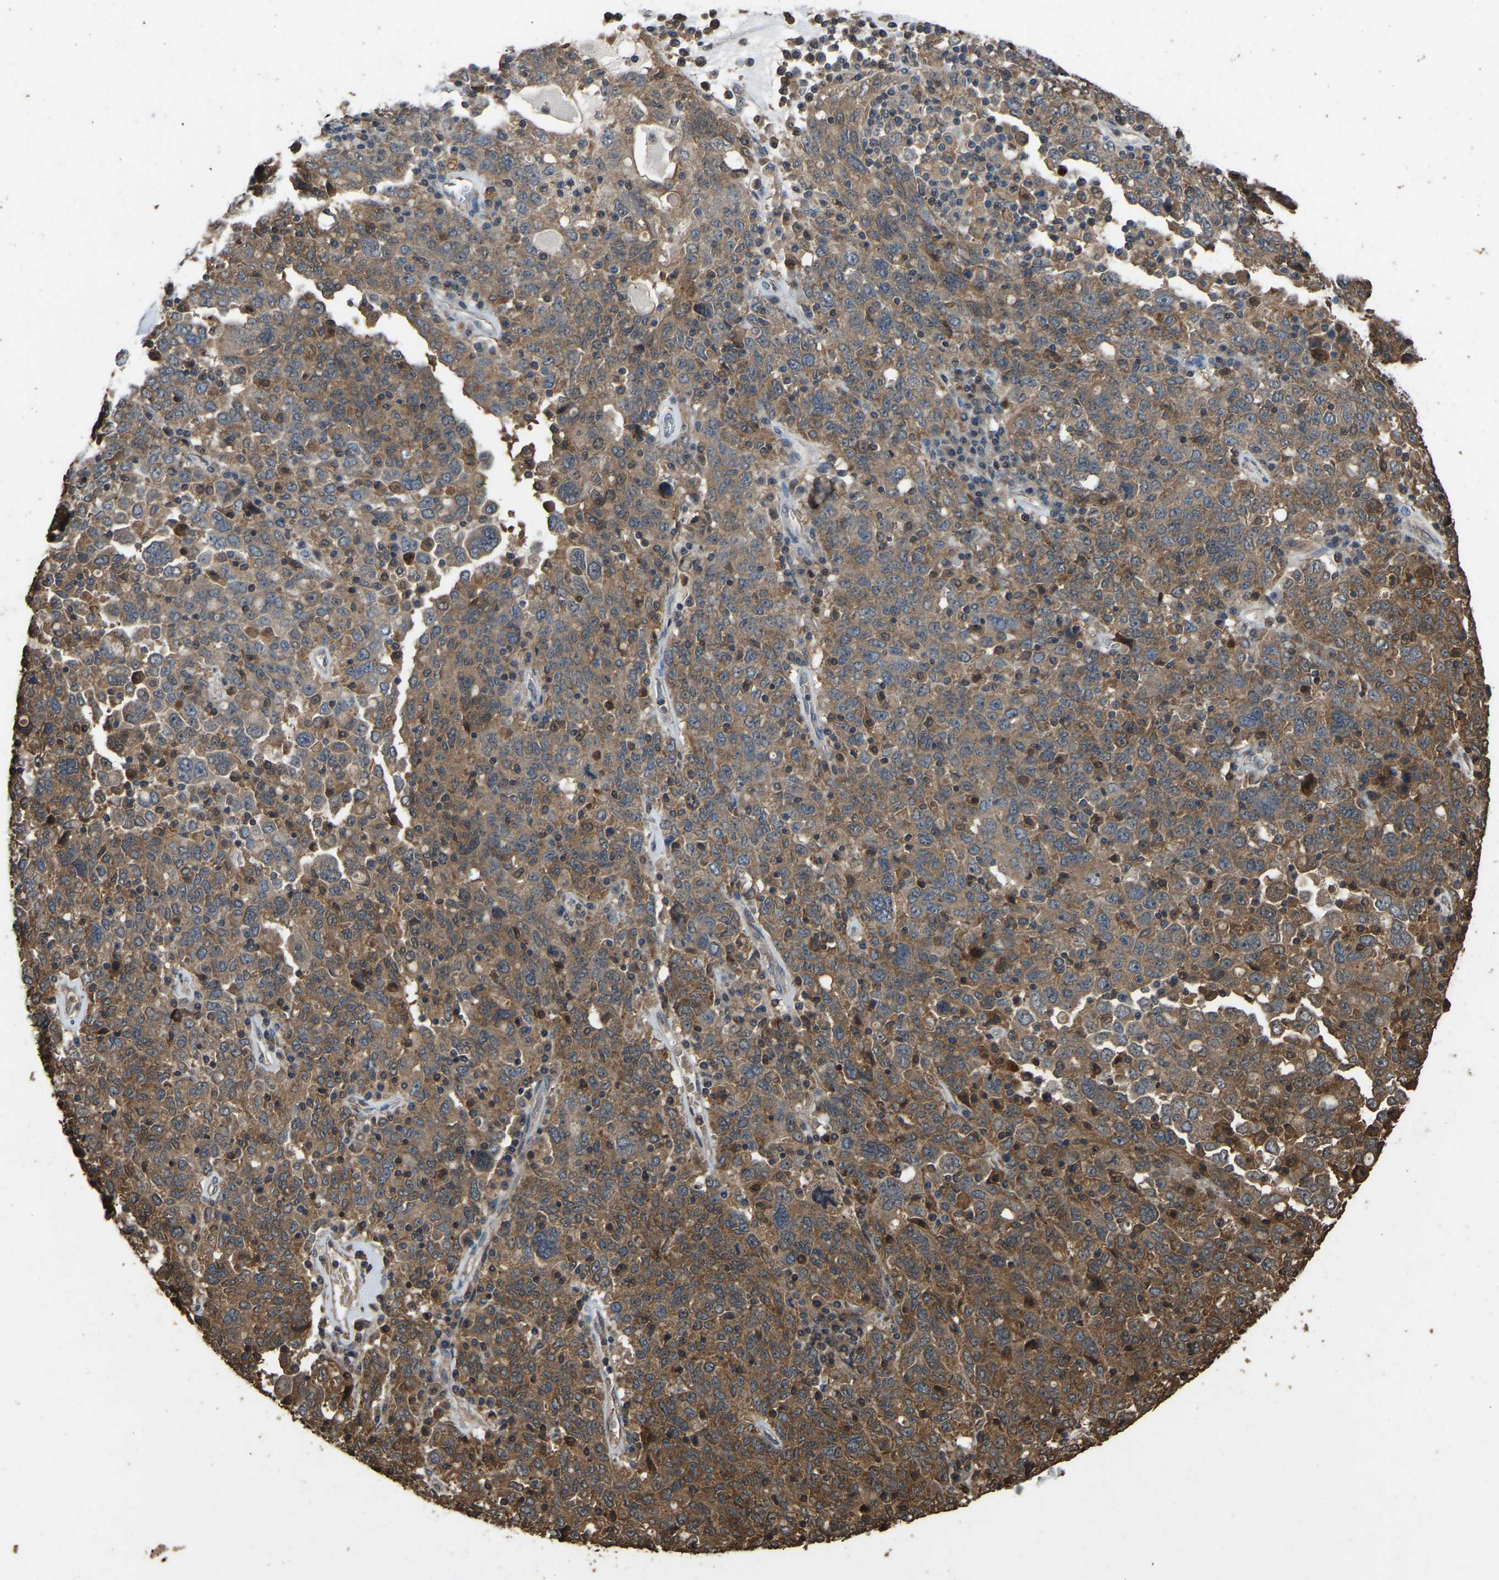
{"staining": {"intensity": "moderate", "quantity": ">75%", "location": "cytoplasmic/membranous"}, "tissue": "ovarian cancer", "cell_type": "Tumor cells", "image_type": "cancer", "snomed": [{"axis": "morphology", "description": "Carcinoma, endometroid"}, {"axis": "topography", "description": "Ovary"}], "caption": "This is an image of immunohistochemistry (IHC) staining of ovarian endometroid carcinoma, which shows moderate positivity in the cytoplasmic/membranous of tumor cells.", "gene": "FHIT", "patient": {"sex": "female", "age": 62}}